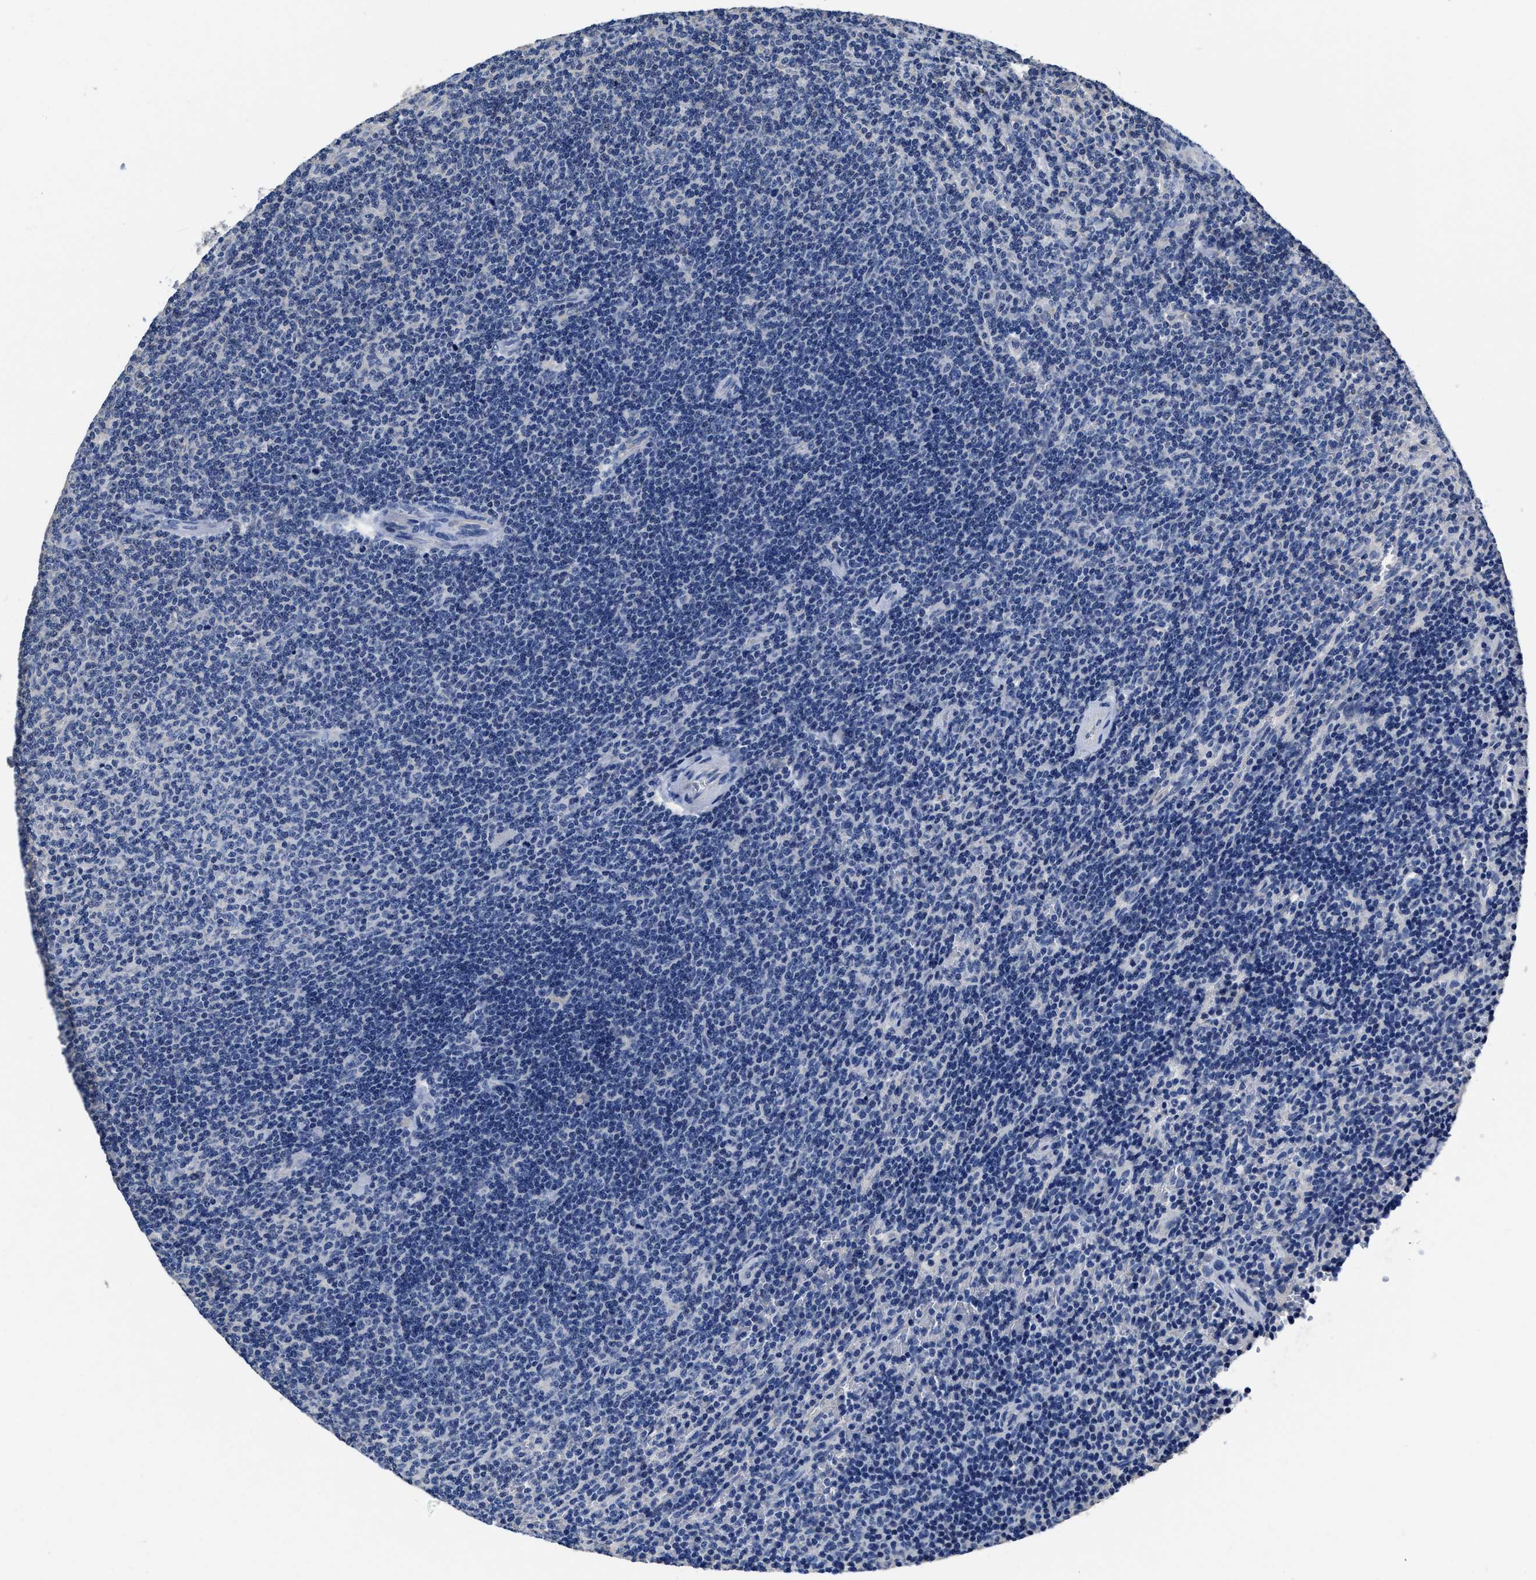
{"staining": {"intensity": "negative", "quantity": "none", "location": "none"}, "tissue": "lymphoma", "cell_type": "Tumor cells", "image_type": "cancer", "snomed": [{"axis": "morphology", "description": "Malignant lymphoma, non-Hodgkin's type, Low grade"}, {"axis": "topography", "description": "Spleen"}], "caption": "Immunohistochemistry (IHC) micrograph of human low-grade malignant lymphoma, non-Hodgkin's type stained for a protein (brown), which displays no expression in tumor cells. (Stains: DAB immunohistochemistry with hematoxylin counter stain, Microscopy: brightfield microscopy at high magnification).", "gene": "HOOK1", "patient": {"sex": "female", "age": 50}}